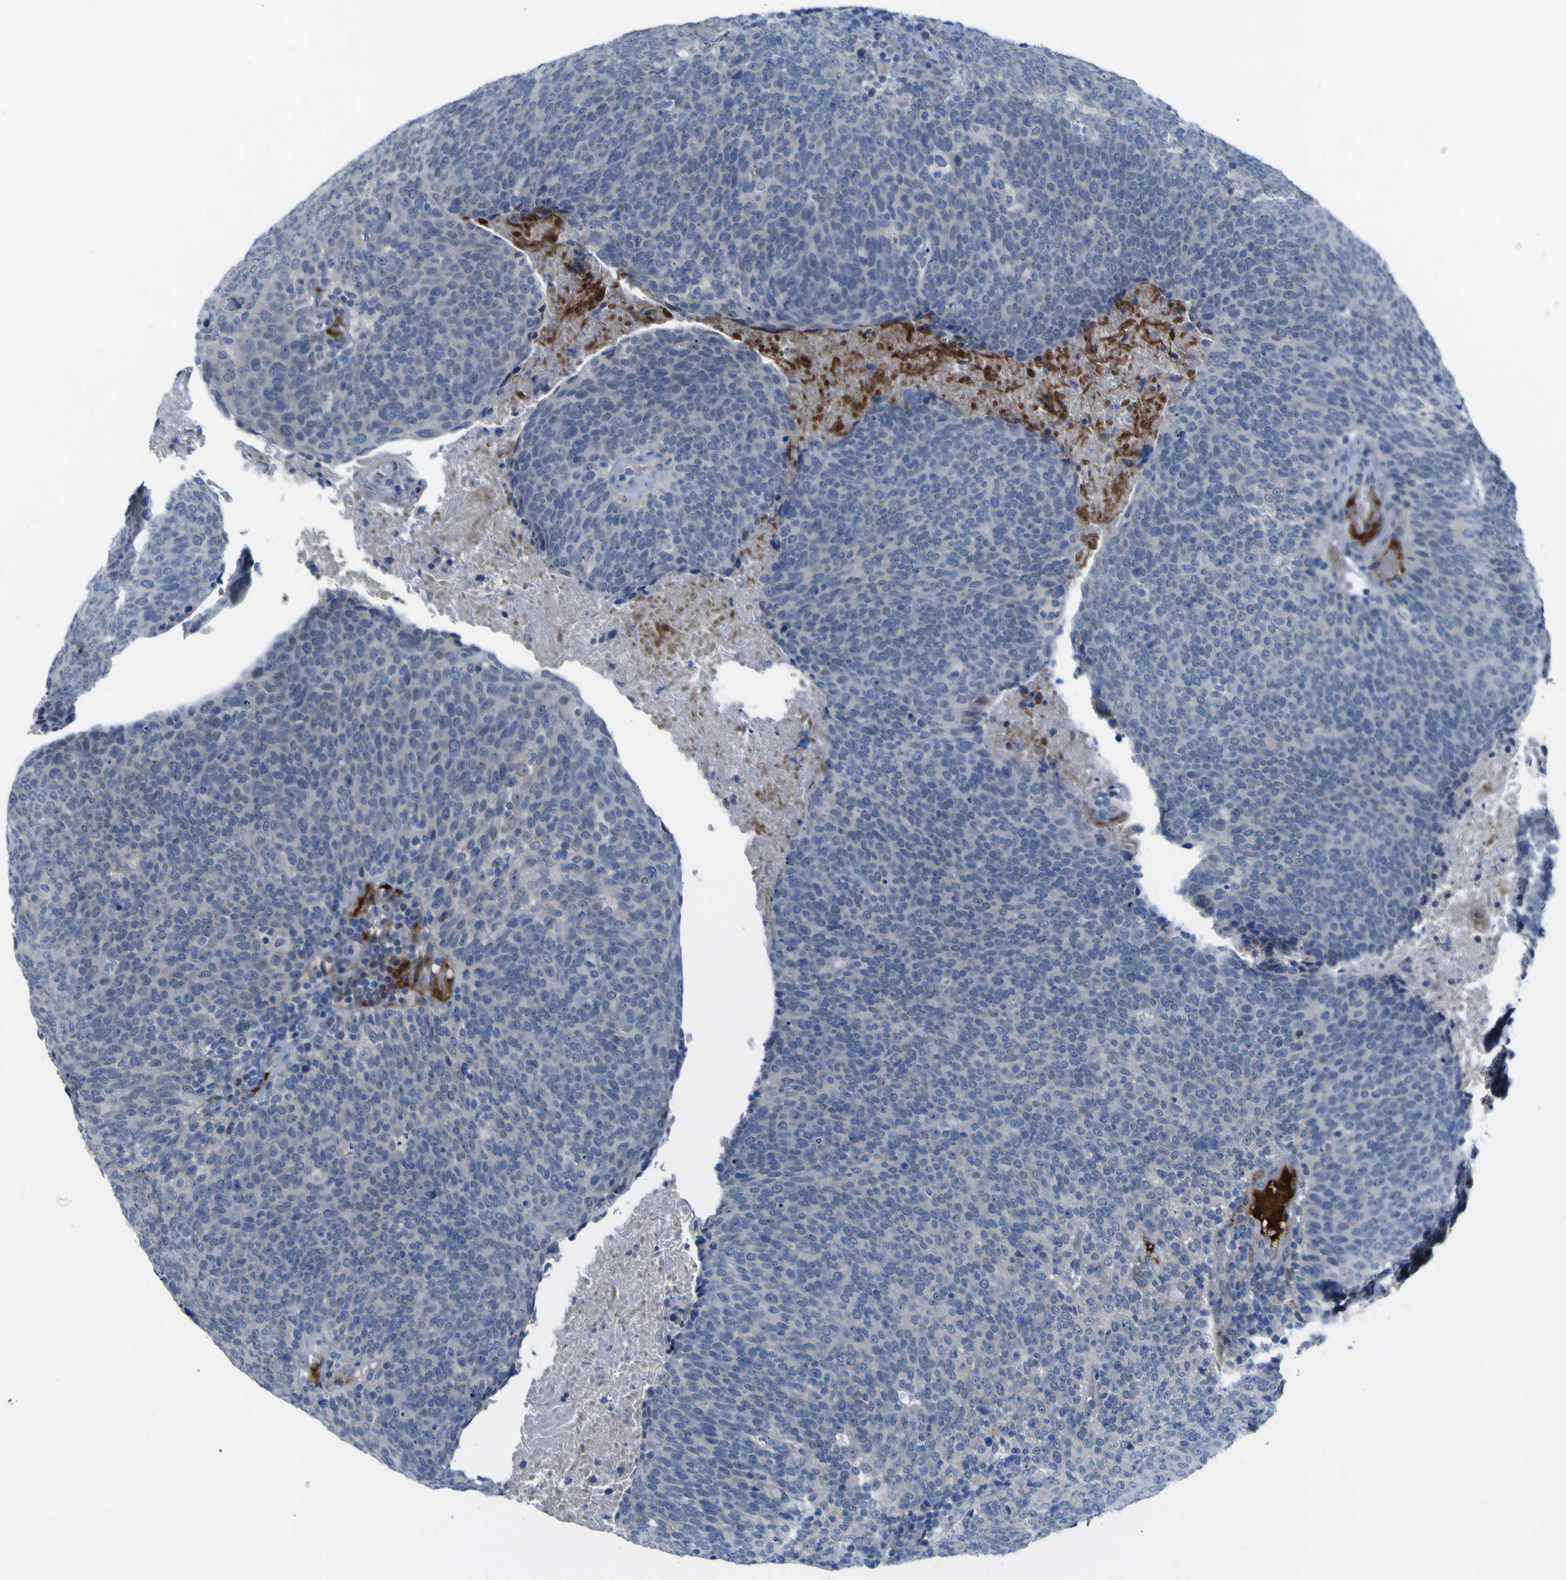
{"staining": {"intensity": "negative", "quantity": "none", "location": "none"}, "tissue": "head and neck cancer", "cell_type": "Tumor cells", "image_type": "cancer", "snomed": [{"axis": "morphology", "description": "Squamous cell carcinoma, NOS"}, {"axis": "morphology", "description": "Squamous cell carcinoma, metastatic, NOS"}, {"axis": "topography", "description": "Lymph node"}, {"axis": "topography", "description": "Head-Neck"}], "caption": "Protein analysis of head and neck metastatic squamous cell carcinoma demonstrates no significant positivity in tumor cells.", "gene": "NAV1", "patient": {"sex": "male", "age": 62}}